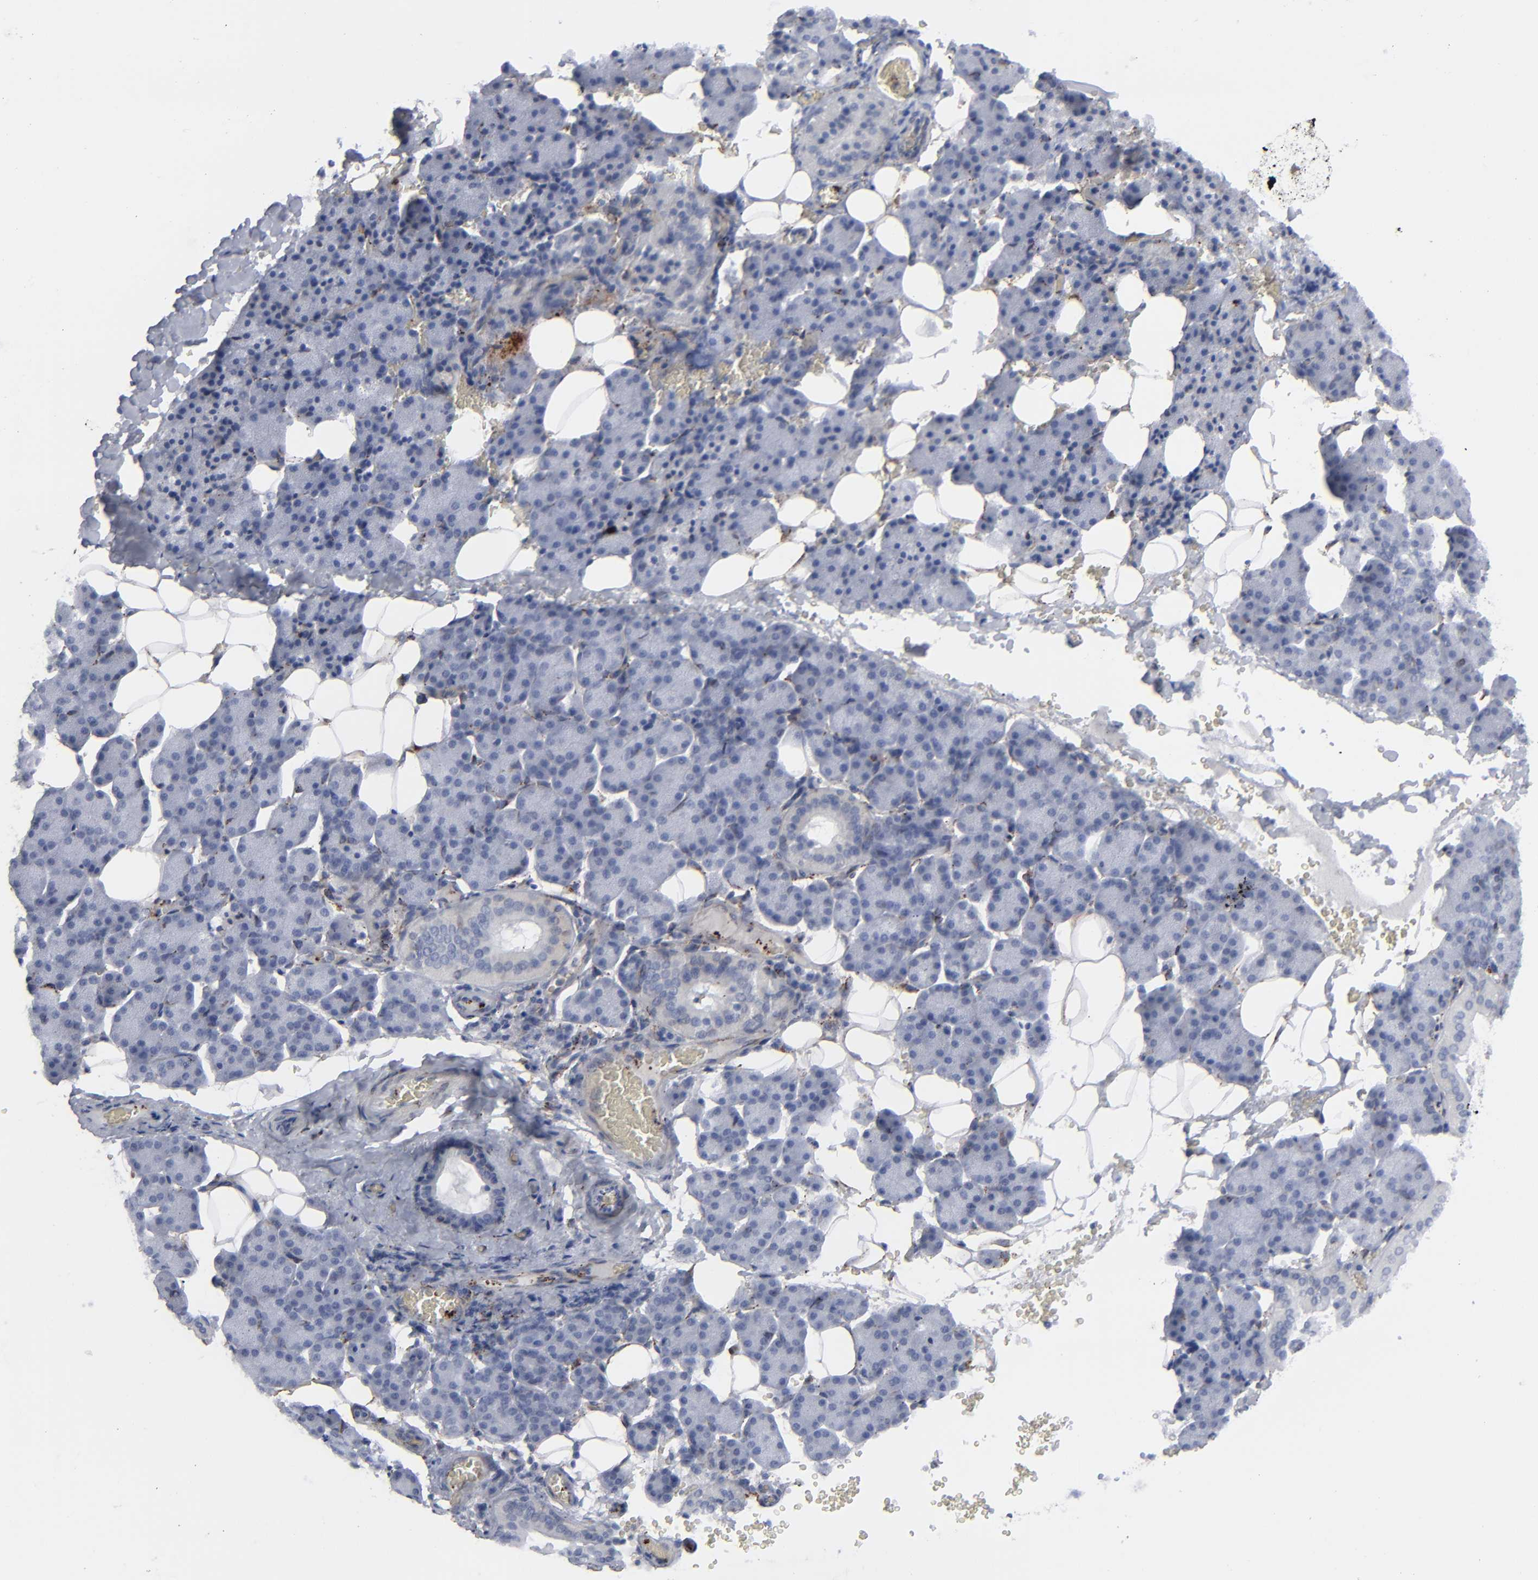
{"staining": {"intensity": "negative", "quantity": "none", "location": "none"}, "tissue": "salivary gland", "cell_type": "Glandular cells", "image_type": "normal", "snomed": [{"axis": "morphology", "description": "Normal tissue, NOS"}, {"axis": "topography", "description": "Lymph node"}, {"axis": "topography", "description": "Salivary gland"}], "caption": "A photomicrograph of salivary gland stained for a protein reveals no brown staining in glandular cells. The staining is performed using DAB brown chromogen with nuclei counter-stained in using hematoxylin.", "gene": "SPARC", "patient": {"sex": "male", "age": 8}}